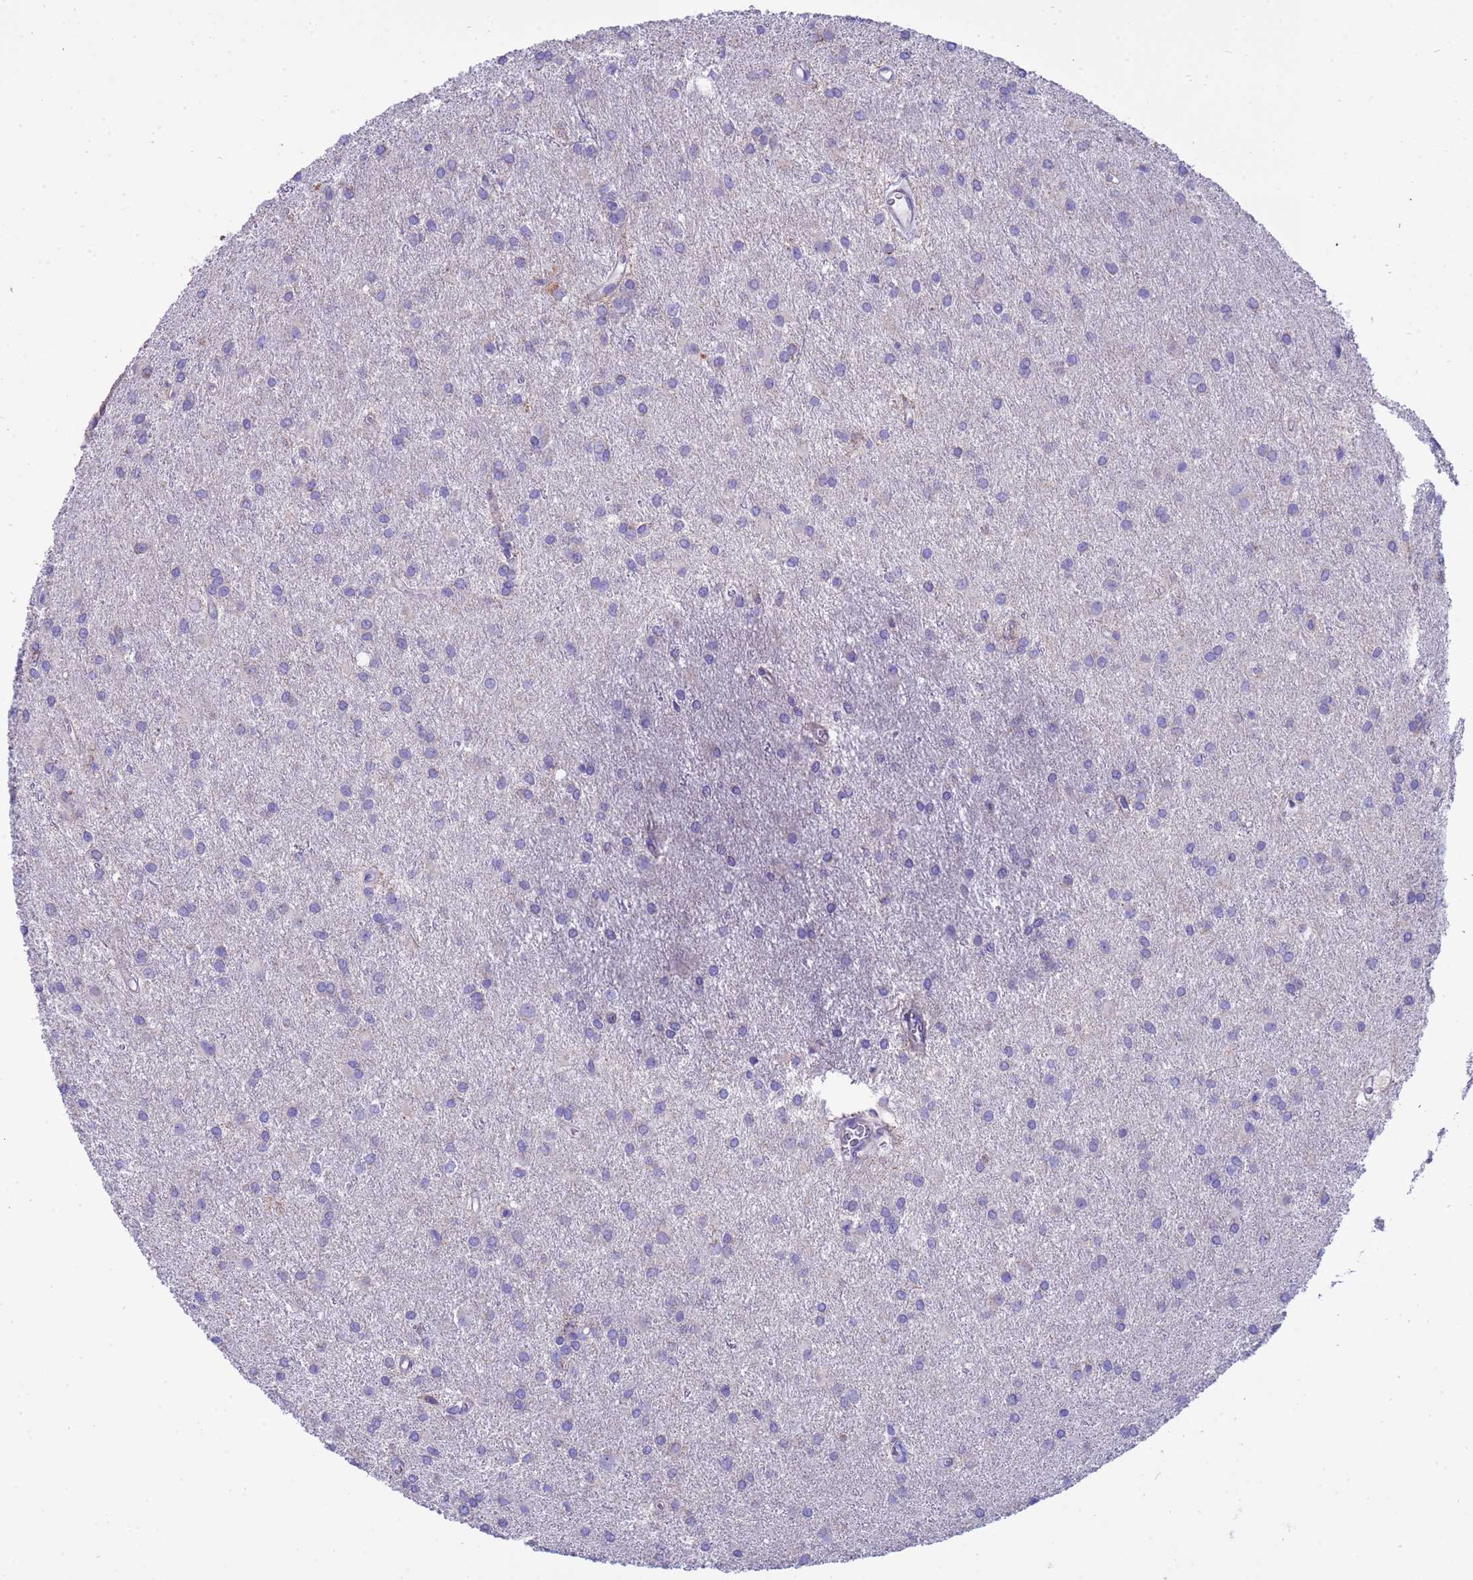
{"staining": {"intensity": "negative", "quantity": "none", "location": "none"}, "tissue": "glioma", "cell_type": "Tumor cells", "image_type": "cancer", "snomed": [{"axis": "morphology", "description": "Glioma, malignant, High grade"}, {"axis": "topography", "description": "Brain"}], "caption": "DAB (3,3'-diaminobenzidine) immunohistochemical staining of malignant glioma (high-grade) exhibits no significant expression in tumor cells.", "gene": "RNF165", "patient": {"sex": "female", "age": 50}}